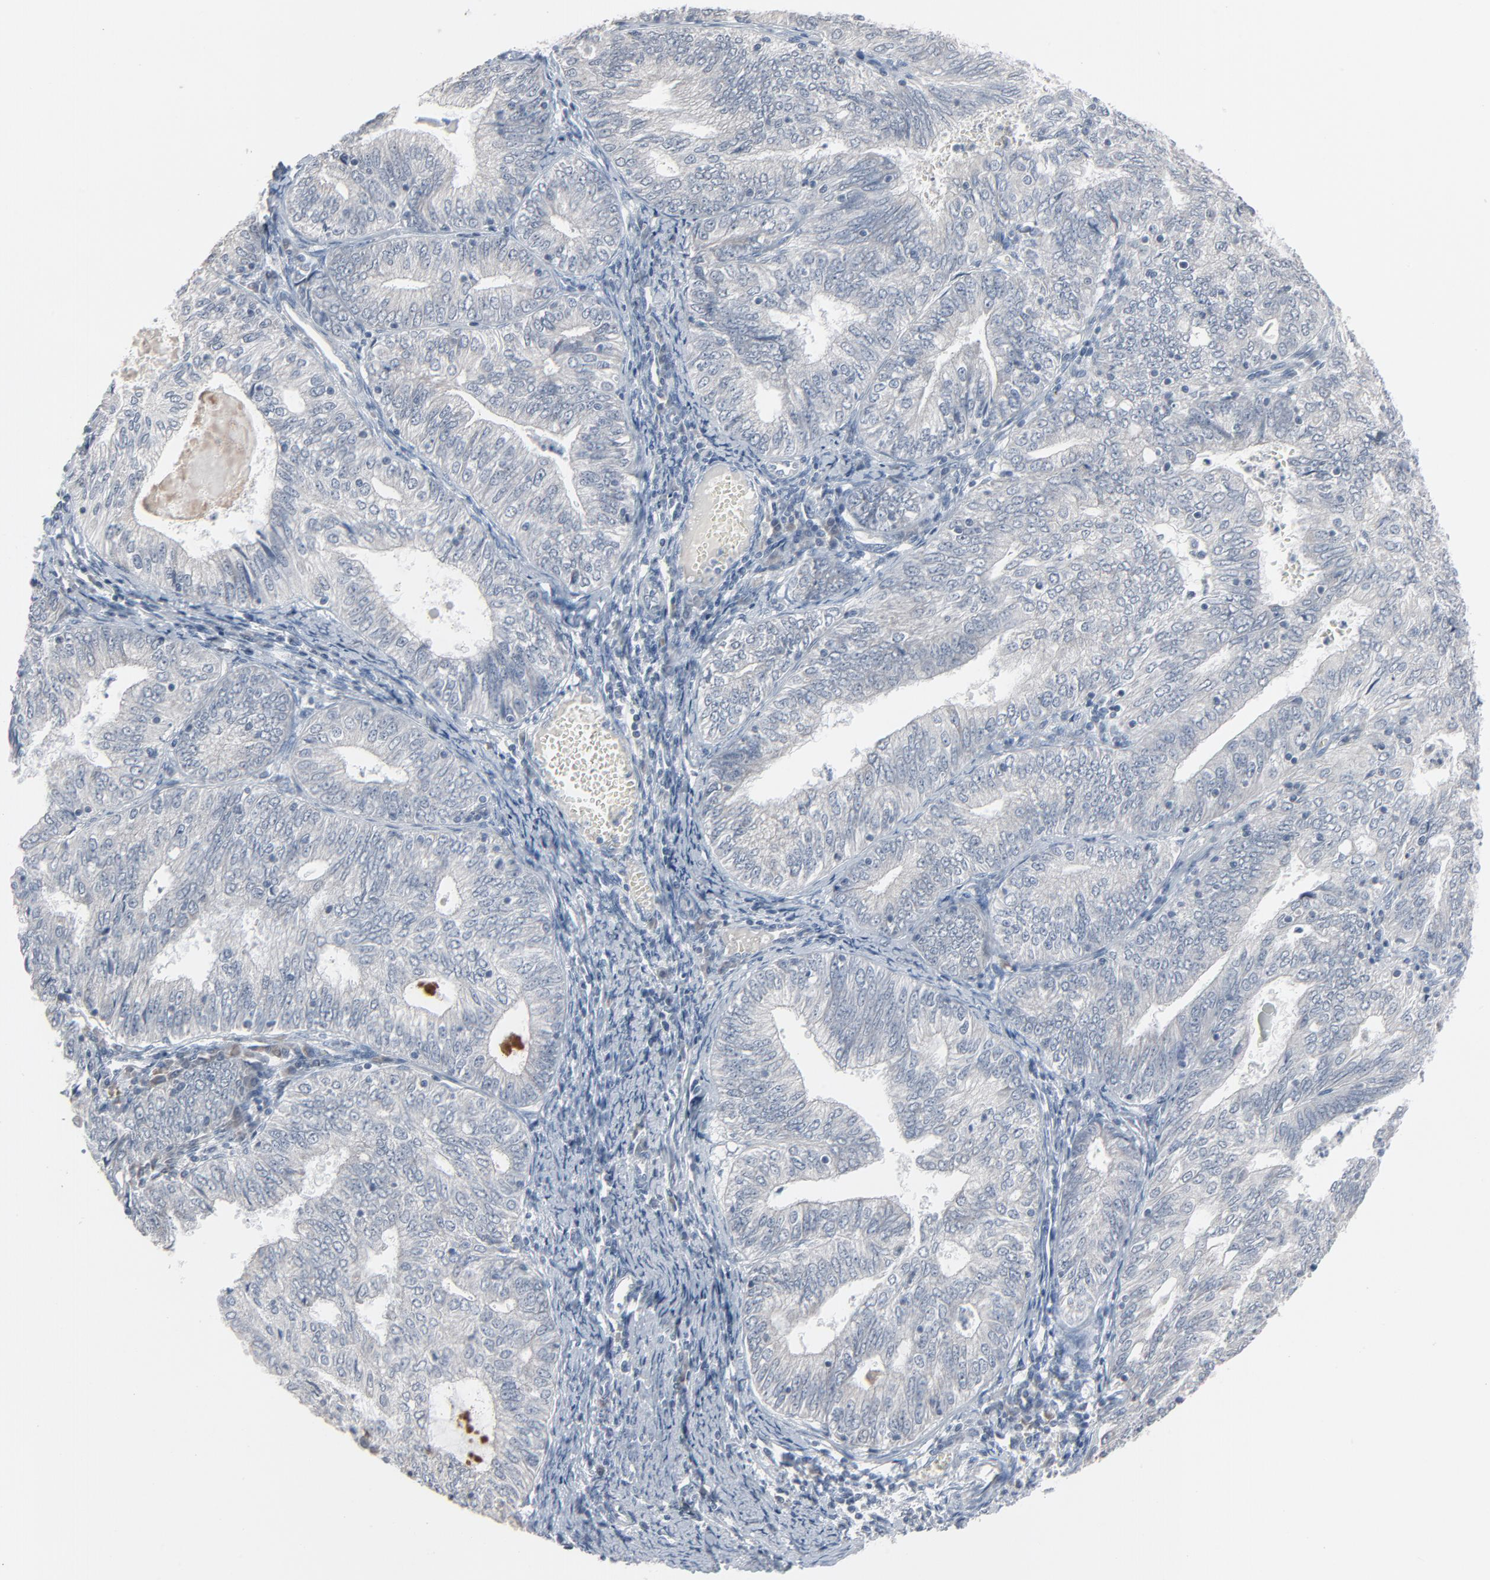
{"staining": {"intensity": "negative", "quantity": "none", "location": "none"}, "tissue": "endometrial cancer", "cell_type": "Tumor cells", "image_type": "cancer", "snomed": [{"axis": "morphology", "description": "Adenocarcinoma, NOS"}, {"axis": "topography", "description": "Endometrium"}], "caption": "Tumor cells are negative for protein expression in human endometrial cancer.", "gene": "SAGE1", "patient": {"sex": "female", "age": 69}}